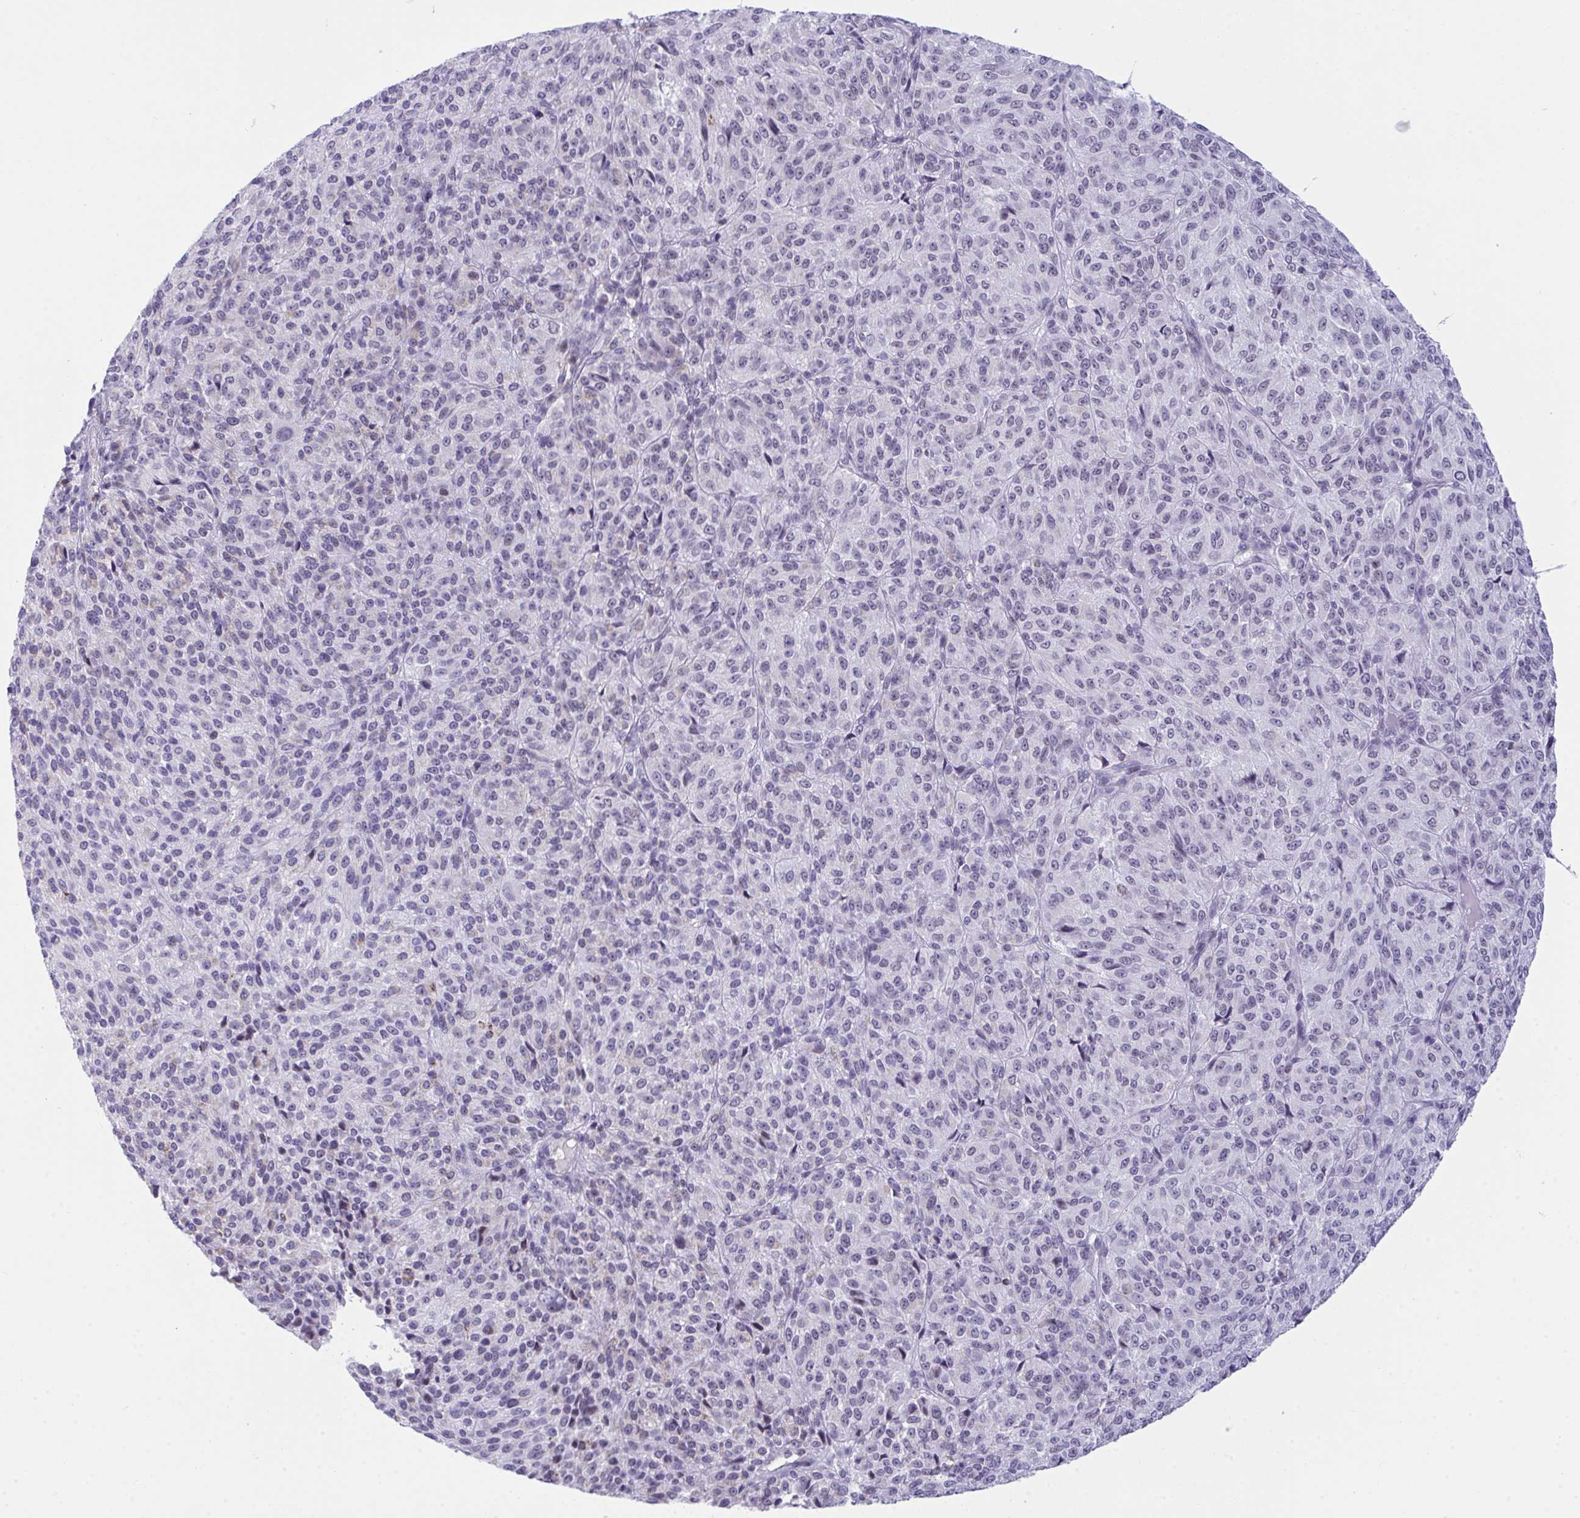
{"staining": {"intensity": "negative", "quantity": "none", "location": "none"}, "tissue": "melanoma", "cell_type": "Tumor cells", "image_type": "cancer", "snomed": [{"axis": "morphology", "description": "Malignant melanoma, Metastatic site"}, {"axis": "topography", "description": "Brain"}], "caption": "This is an immunohistochemistry (IHC) micrograph of human malignant melanoma (metastatic site). There is no positivity in tumor cells.", "gene": "PLA2G12B", "patient": {"sex": "female", "age": 56}}